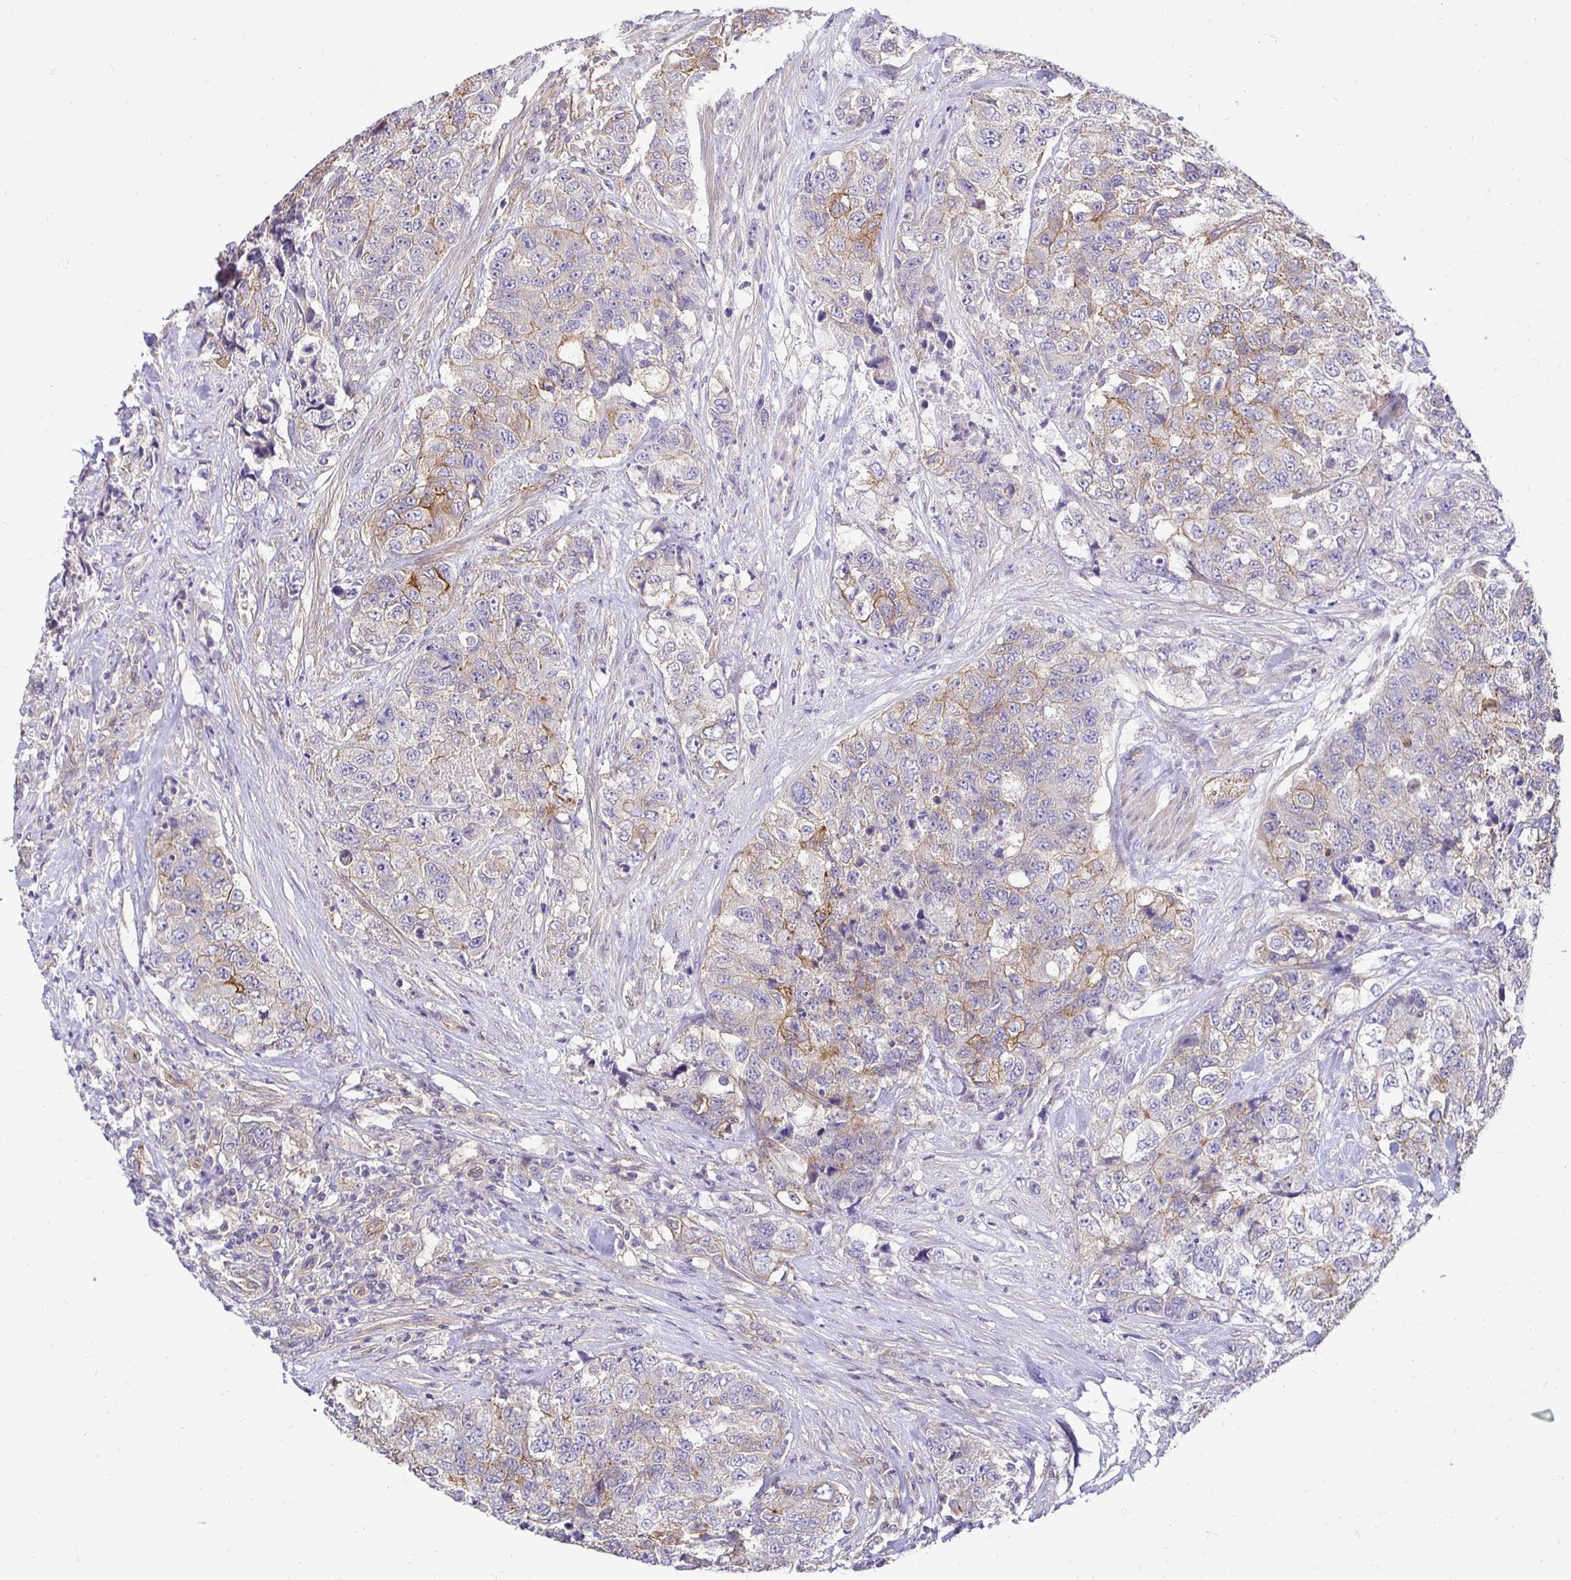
{"staining": {"intensity": "weak", "quantity": "<25%", "location": "cytoplasmic/membranous"}, "tissue": "urothelial cancer", "cell_type": "Tumor cells", "image_type": "cancer", "snomed": [{"axis": "morphology", "description": "Urothelial carcinoma, High grade"}, {"axis": "topography", "description": "Urinary bladder"}], "caption": "IHC micrograph of neoplastic tissue: human urothelial cancer stained with DAB (3,3'-diaminobenzidine) reveals no significant protein expression in tumor cells.", "gene": "SLC9A1", "patient": {"sex": "female", "age": 78}}